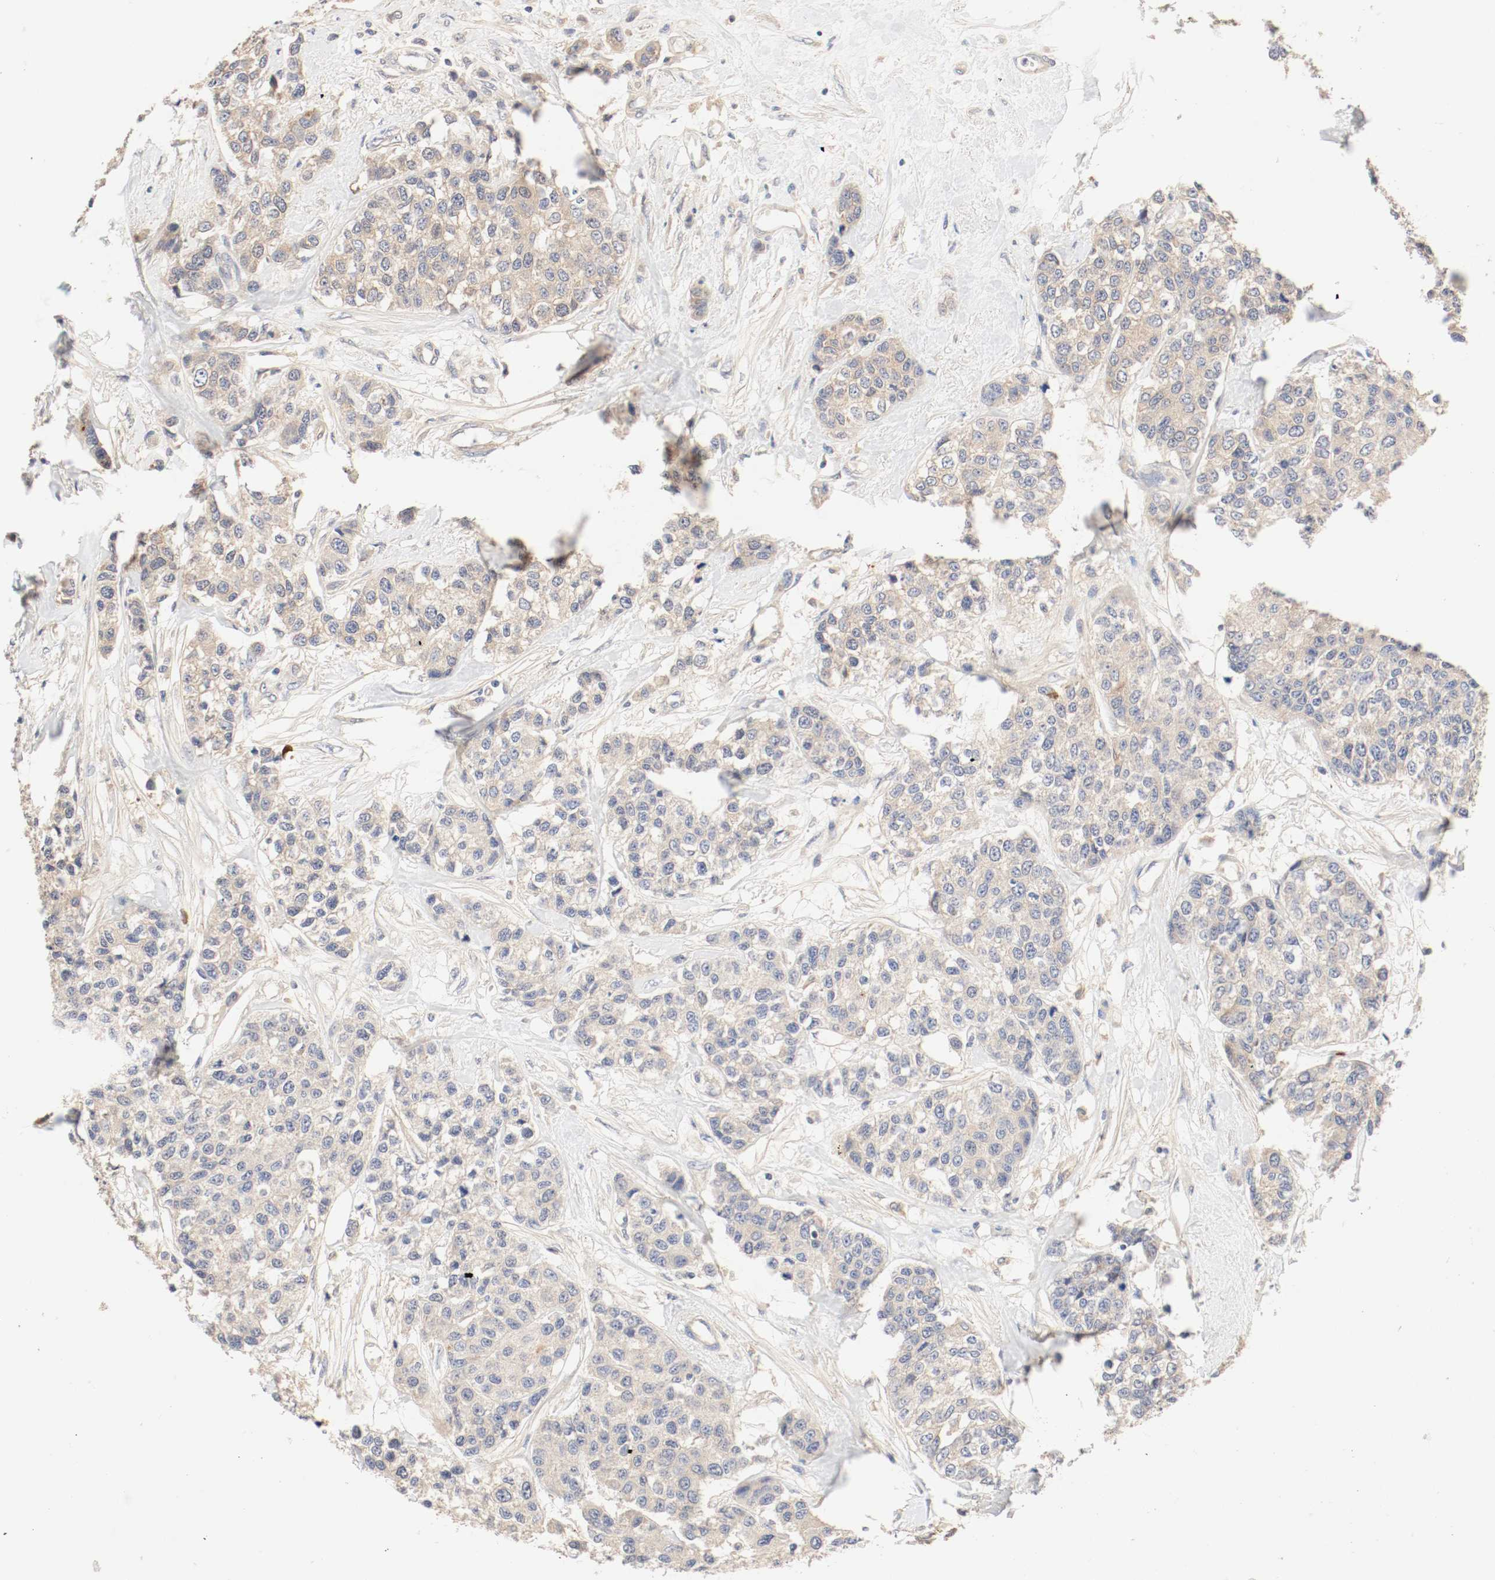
{"staining": {"intensity": "moderate", "quantity": "25%-75%", "location": "cytoplasmic/membranous"}, "tissue": "breast cancer", "cell_type": "Tumor cells", "image_type": "cancer", "snomed": [{"axis": "morphology", "description": "Duct carcinoma"}, {"axis": "topography", "description": "Breast"}], "caption": "Moderate cytoplasmic/membranous protein staining is seen in about 25%-75% of tumor cells in intraductal carcinoma (breast).", "gene": "GIT1", "patient": {"sex": "female", "age": 51}}